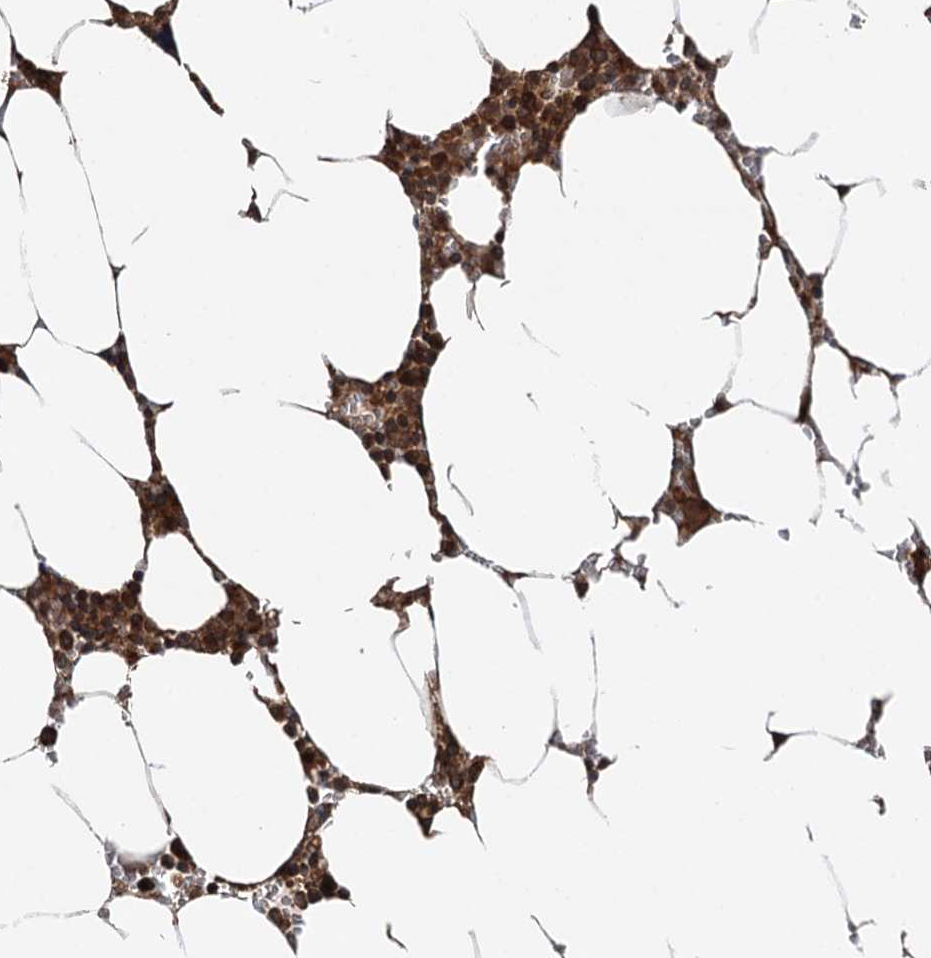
{"staining": {"intensity": "moderate", "quantity": "25%-75%", "location": "cytoplasmic/membranous"}, "tissue": "bone marrow", "cell_type": "Hematopoietic cells", "image_type": "normal", "snomed": [{"axis": "morphology", "description": "Normal tissue, NOS"}, {"axis": "topography", "description": "Bone marrow"}], "caption": "A micrograph of bone marrow stained for a protein reveals moderate cytoplasmic/membranous brown staining in hematopoietic cells. (IHC, brightfield microscopy, high magnification).", "gene": "STUB1", "patient": {"sex": "male", "age": 70}}